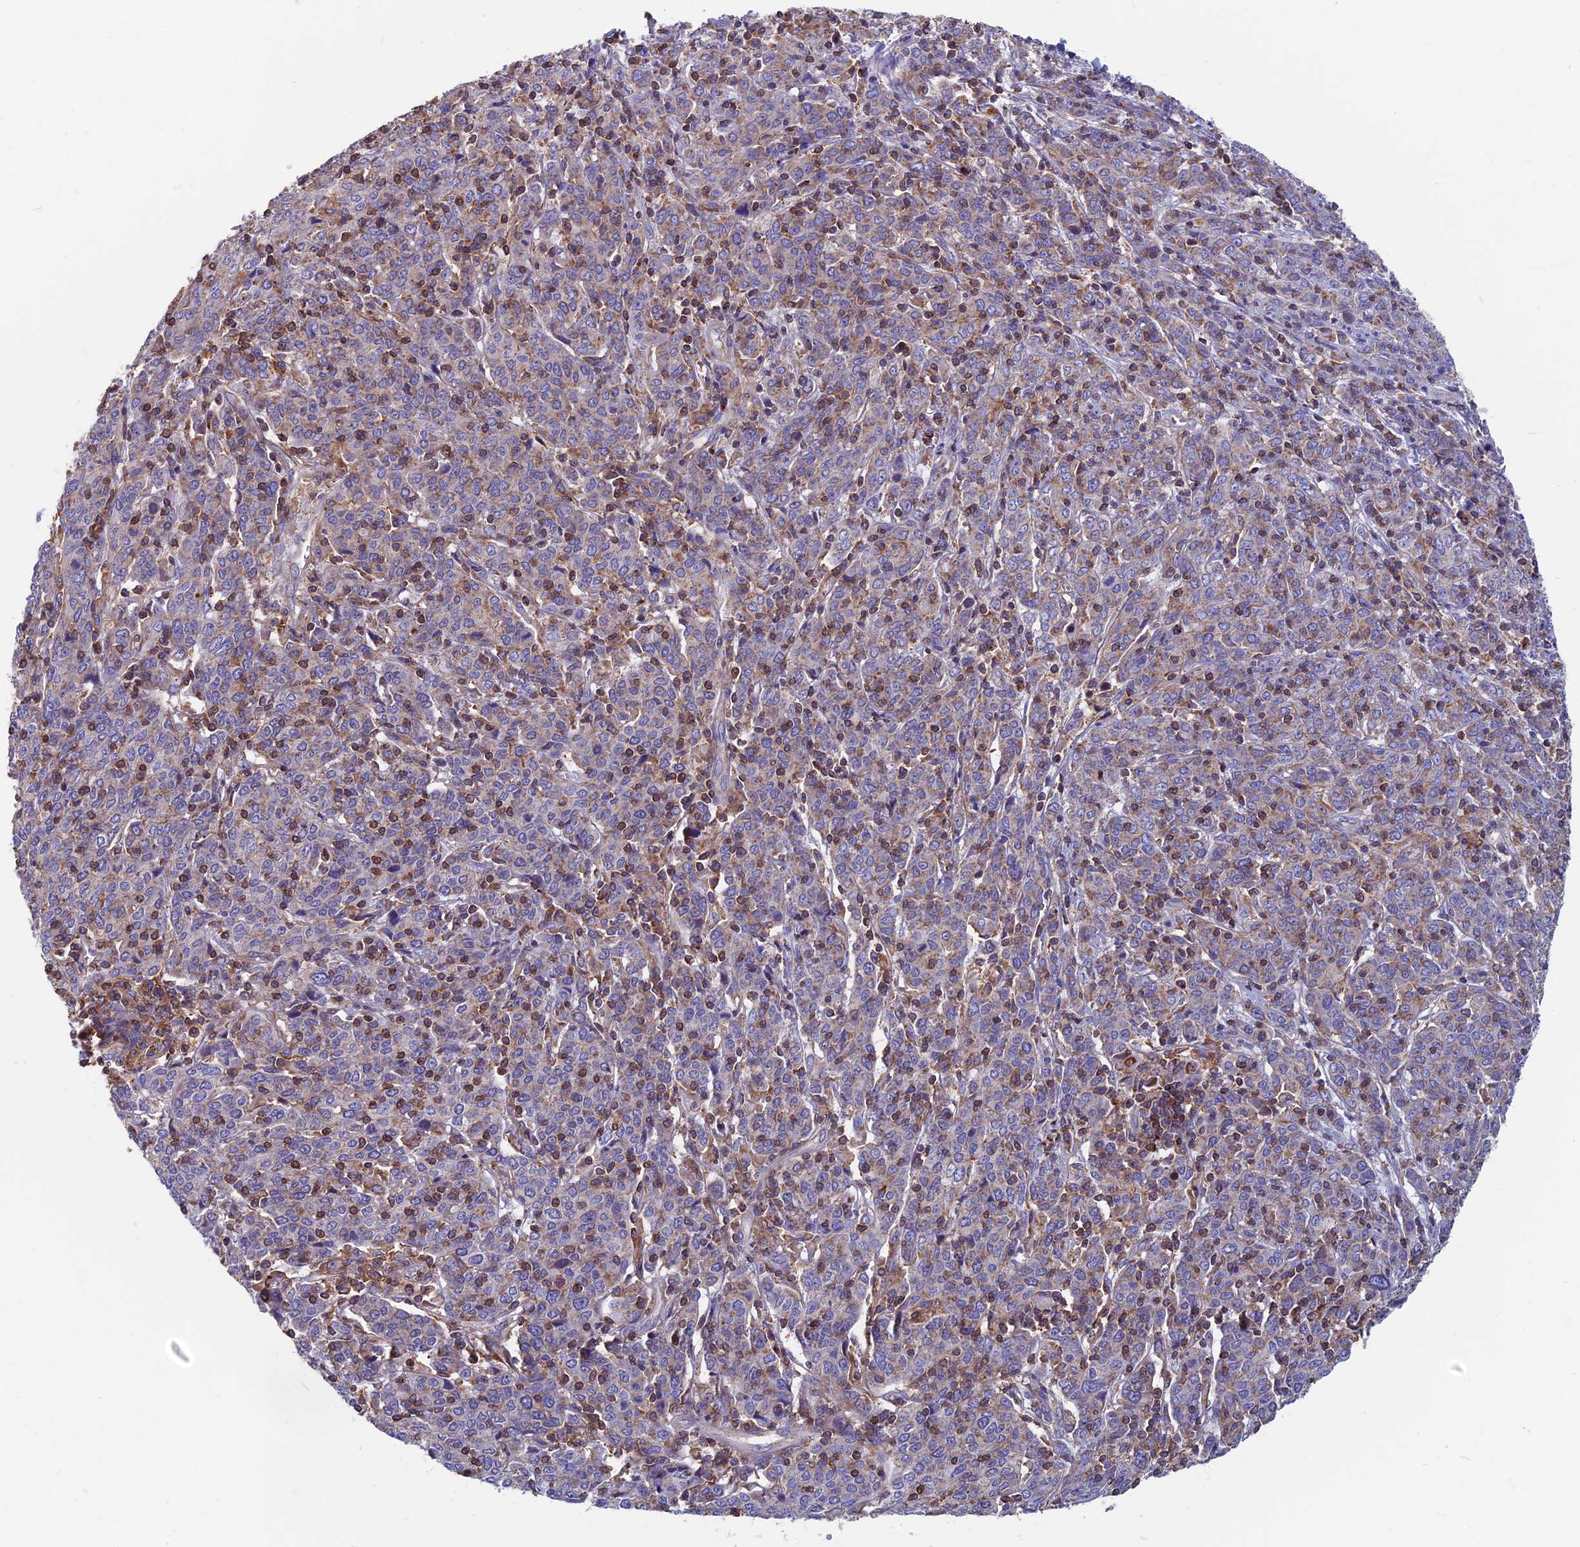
{"staining": {"intensity": "weak", "quantity": "25%-75%", "location": "cytoplasmic/membranous"}, "tissue": "cervical cancer", "cell_type": "Tumor cells", "image_type": "cancer", "snomed": [{"axis": "morphology", "description": "Squamous cell carcinoma, NOS"}, {"axis": "topography", "description": "Cervix"}], "caption": "DAB immunohistochemical staining of human cervical cancer (squamous cell carcinoma) demonstrates weak cytoplasmic/membranous protein expression in approximately 25%-75% of tumor cells. (Stains: DAB in brown, nuclei in blue, Microscopy: brightfield microscopy at high magnification).", "gene": "HSD17B8", "patient": {"sex": "female", "age": 67}}